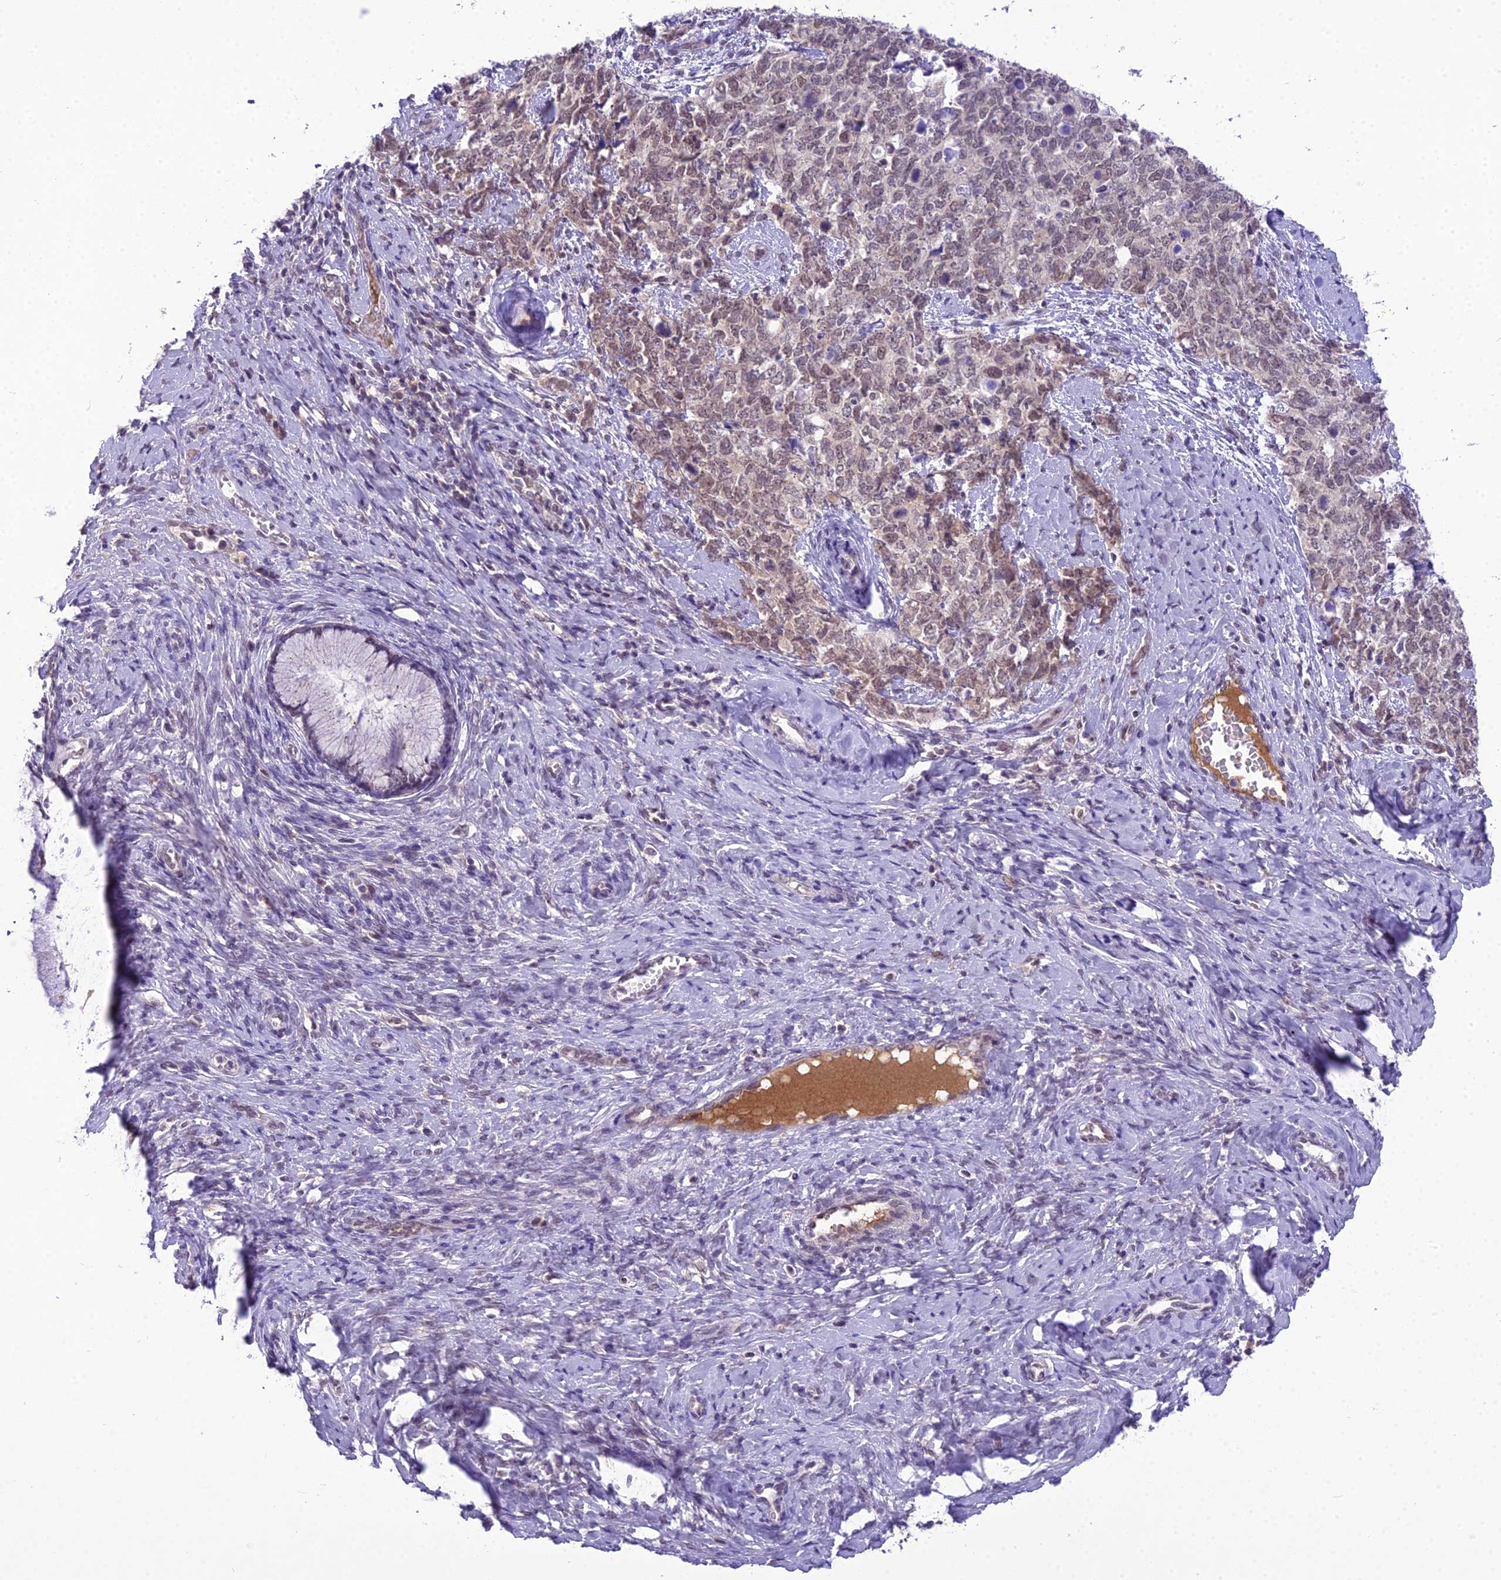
{"staining": {"intensity": "weak", "quantity": "25%-75%", "location": "nuclear"}, "tissue": "cervical cancer", "cell_type": "Tumor cells", "image_type": "cancer", "snomed": [{"axis": "morphology", "description": "Squamous cell carcinoma, NOS"}, {"axis": "topography", "description": "Cervix"}], "caption": "Cervical cancer was stained to show a protein in brown. There is low levels of weak nuclear expression in about 25%-75% of tumor cells.", "gene": "SH3RF3", "patient": {"sex": "female", "age": 63}}